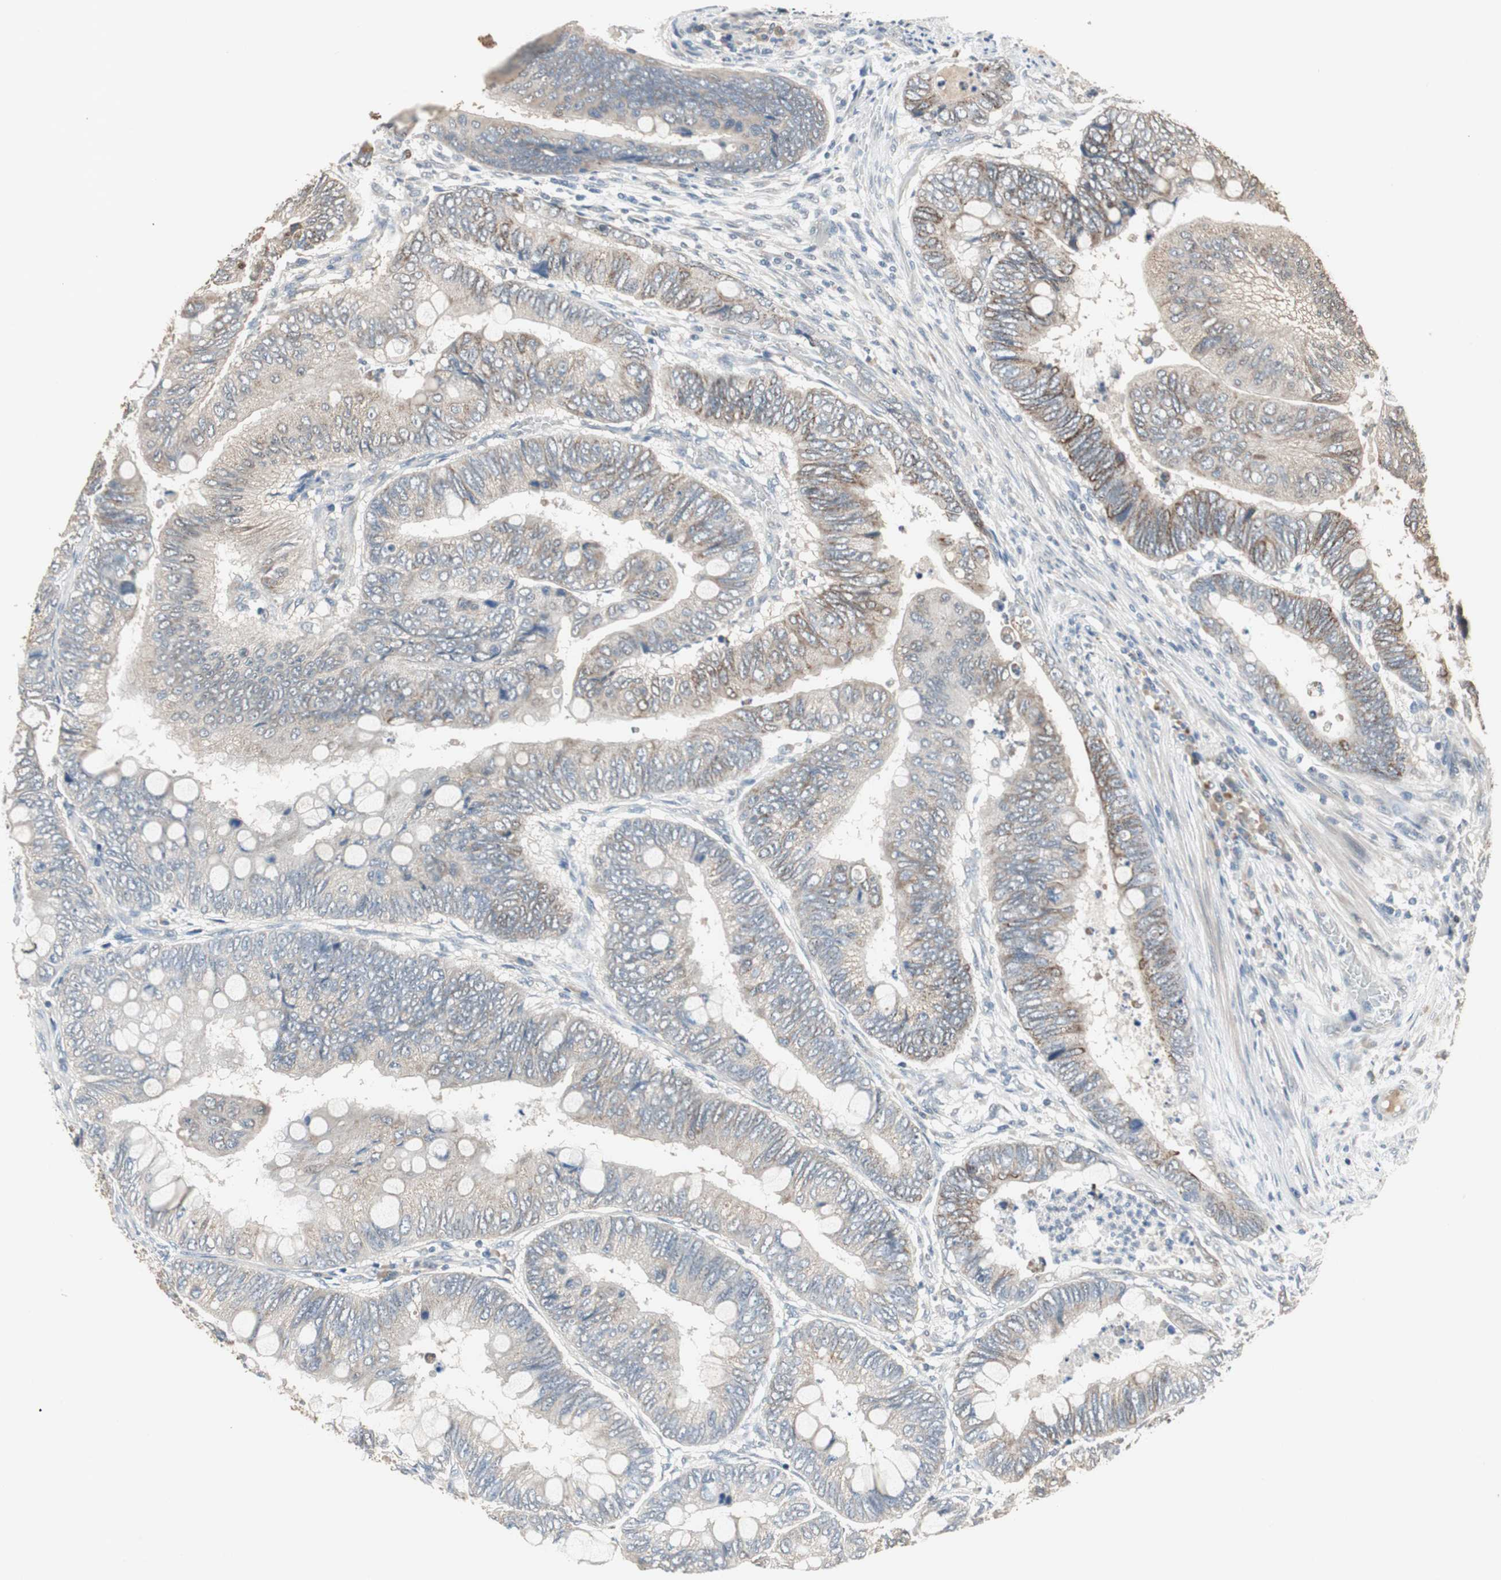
{"staining": {"intensity": "weak", "quantity": "25%-75%", "location": "cytoplasmic/membranous"}, "tissue": "colorectal cancer", "cell_type": "Tumor cells", "image_type": "cancer", "snomed": [{"axis": "morphology", "description": "Normal tissue, NOS"}, {"axis": "morphology", "description": "Adenocarcinoma, NOS"}, {"axis": "topography", "description": "Rectum"}, {"axis": "topography", "description": "Peripheral nerve tissue"}], "caption": "Immunohistochemistry of human colorectal cancer exhibits low levels of weak cytoplasmic/membranous positivity in approximately 25%-75% of tumor cells.", "gene": "PI4KB", "patient": {"sex": "male", "age": 92}}